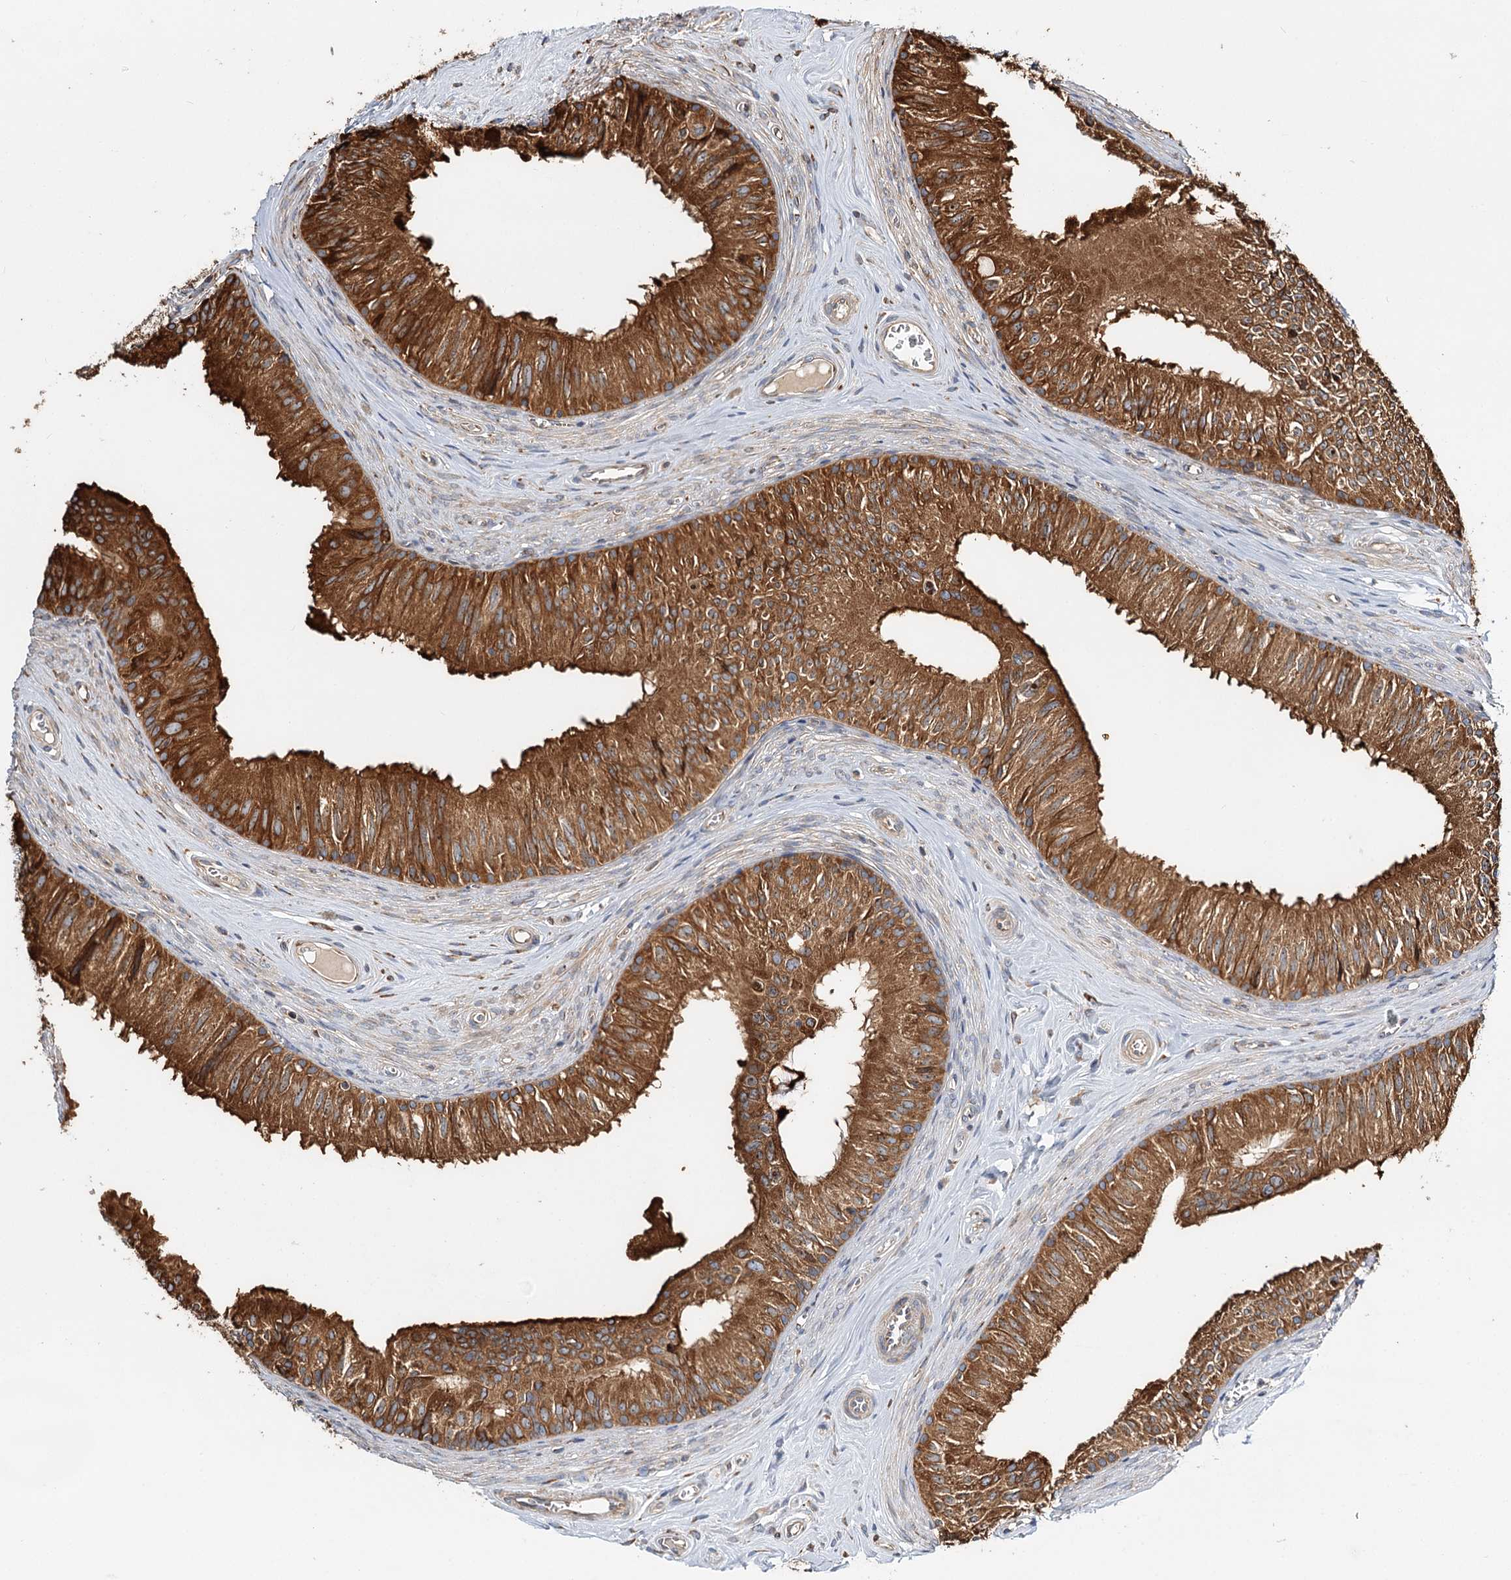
{"staining": {"intensity": "strong", "quantity": ">75%", "location": "cytoplasmic/membranous"}, "tissue": "epididymis", "cell_type": "Glandular cells", "image_type": "normal", "snomed": [{"axis": "morphology", "description": "Normal tissue, NOS"}, {"axis": "topography", "description": "Epididymis"}], "caption": "Strong cytoplasmic/membranous protein expression is appreciated in about >75% of glandular cells in epididymis.", "gene": "TAS1R1", "patient": {"sex": "male", "age": 46}}